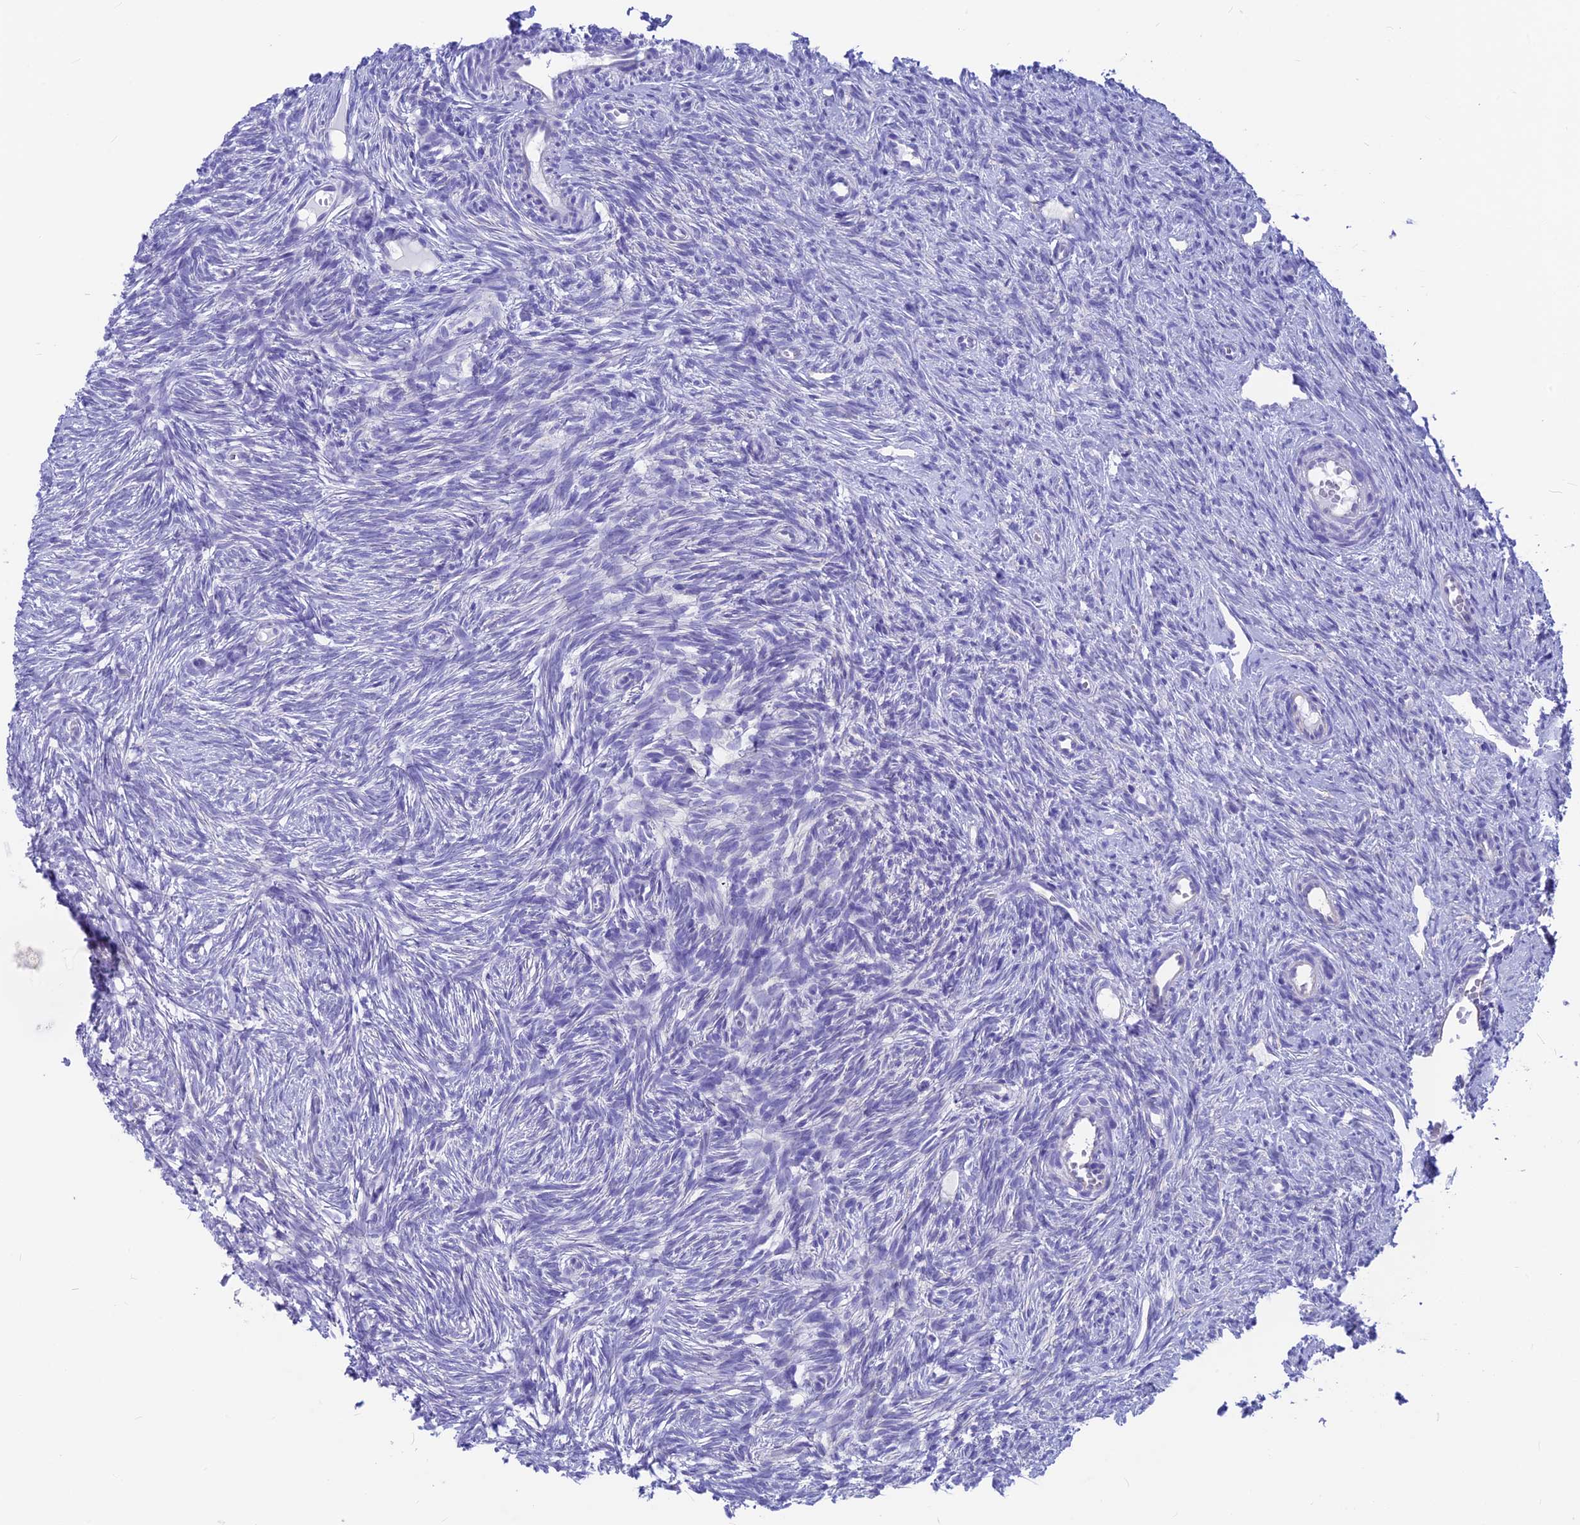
{"staining": {"intensity": "negative", "quantity": "none", "location": "none"}, "tissue": "ovary", "cell_type": "Follicle cells", "image_type": "normal", "snomed": [{"axis": "morphology", "description": "Normal tissue, NOS"}, {"axis": "topography", "description": "Ovary"}], "caption": "IHC of benign human ovary displays no positivity in follicle cells. (Brightfield microscopy of DAB immunohistochemistry (IHC) at high magnification).", "gene": "GNGT2", "patient": {"sex": "female", "age": 51}}